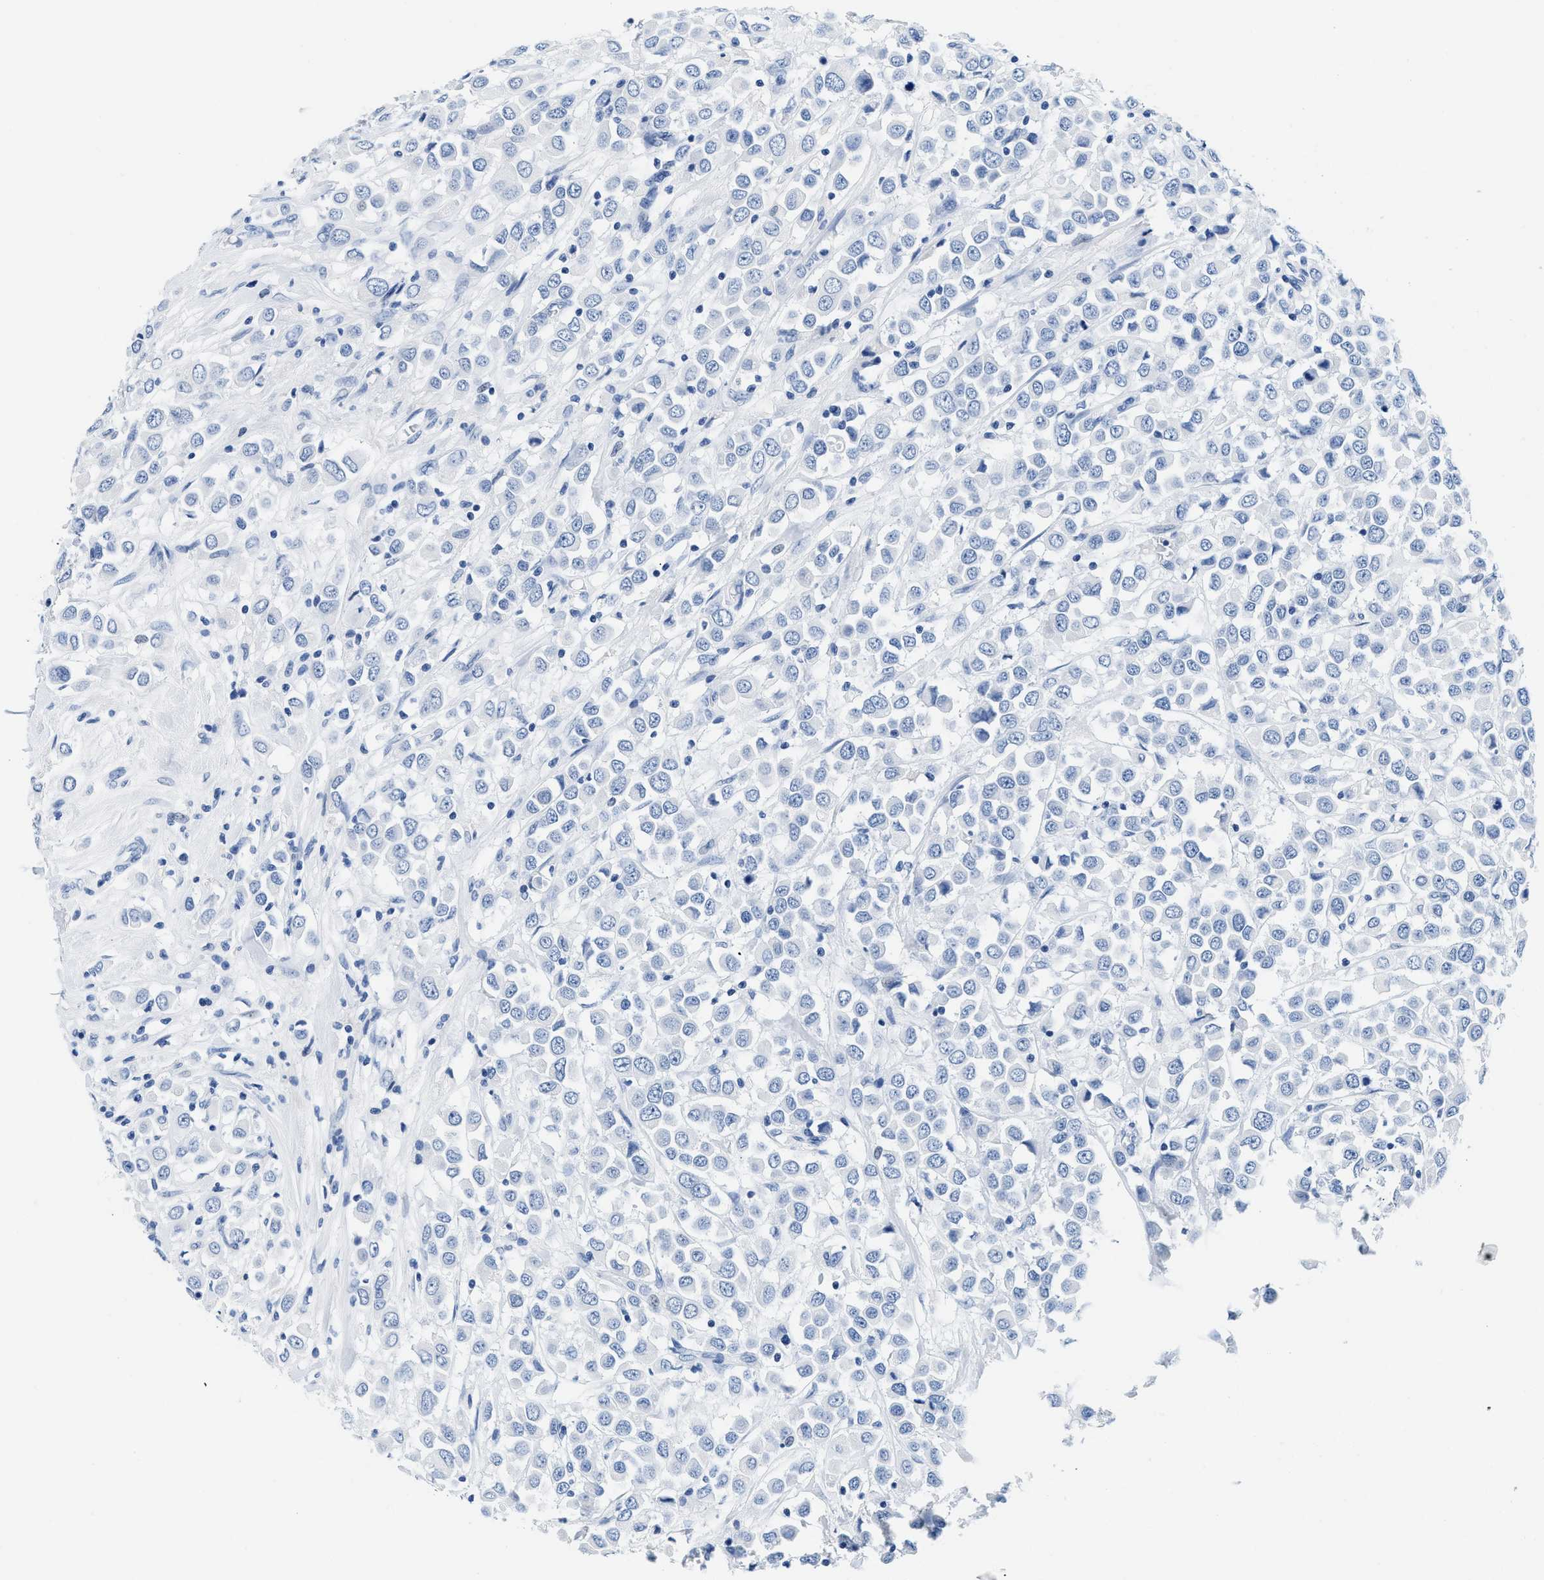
{"staining": {"intensity": "negative", "quantity": "none", "location": "none"}, "tissue": "breast cancer", "cell_type": "Tumor cells", "image_type": "cancer", "snomed": [{"axis": "morphology", "description": "Duct carcinoma"}, {"axis": "topography", "description": "Breast"}], "caption": "Immunohistochemical staining of breast infiltrating ductal carcinoma demonstrates no significant positivity in tumor cells.", "gene": "GSN", "patient": {"sex": "female", "age": 61}}